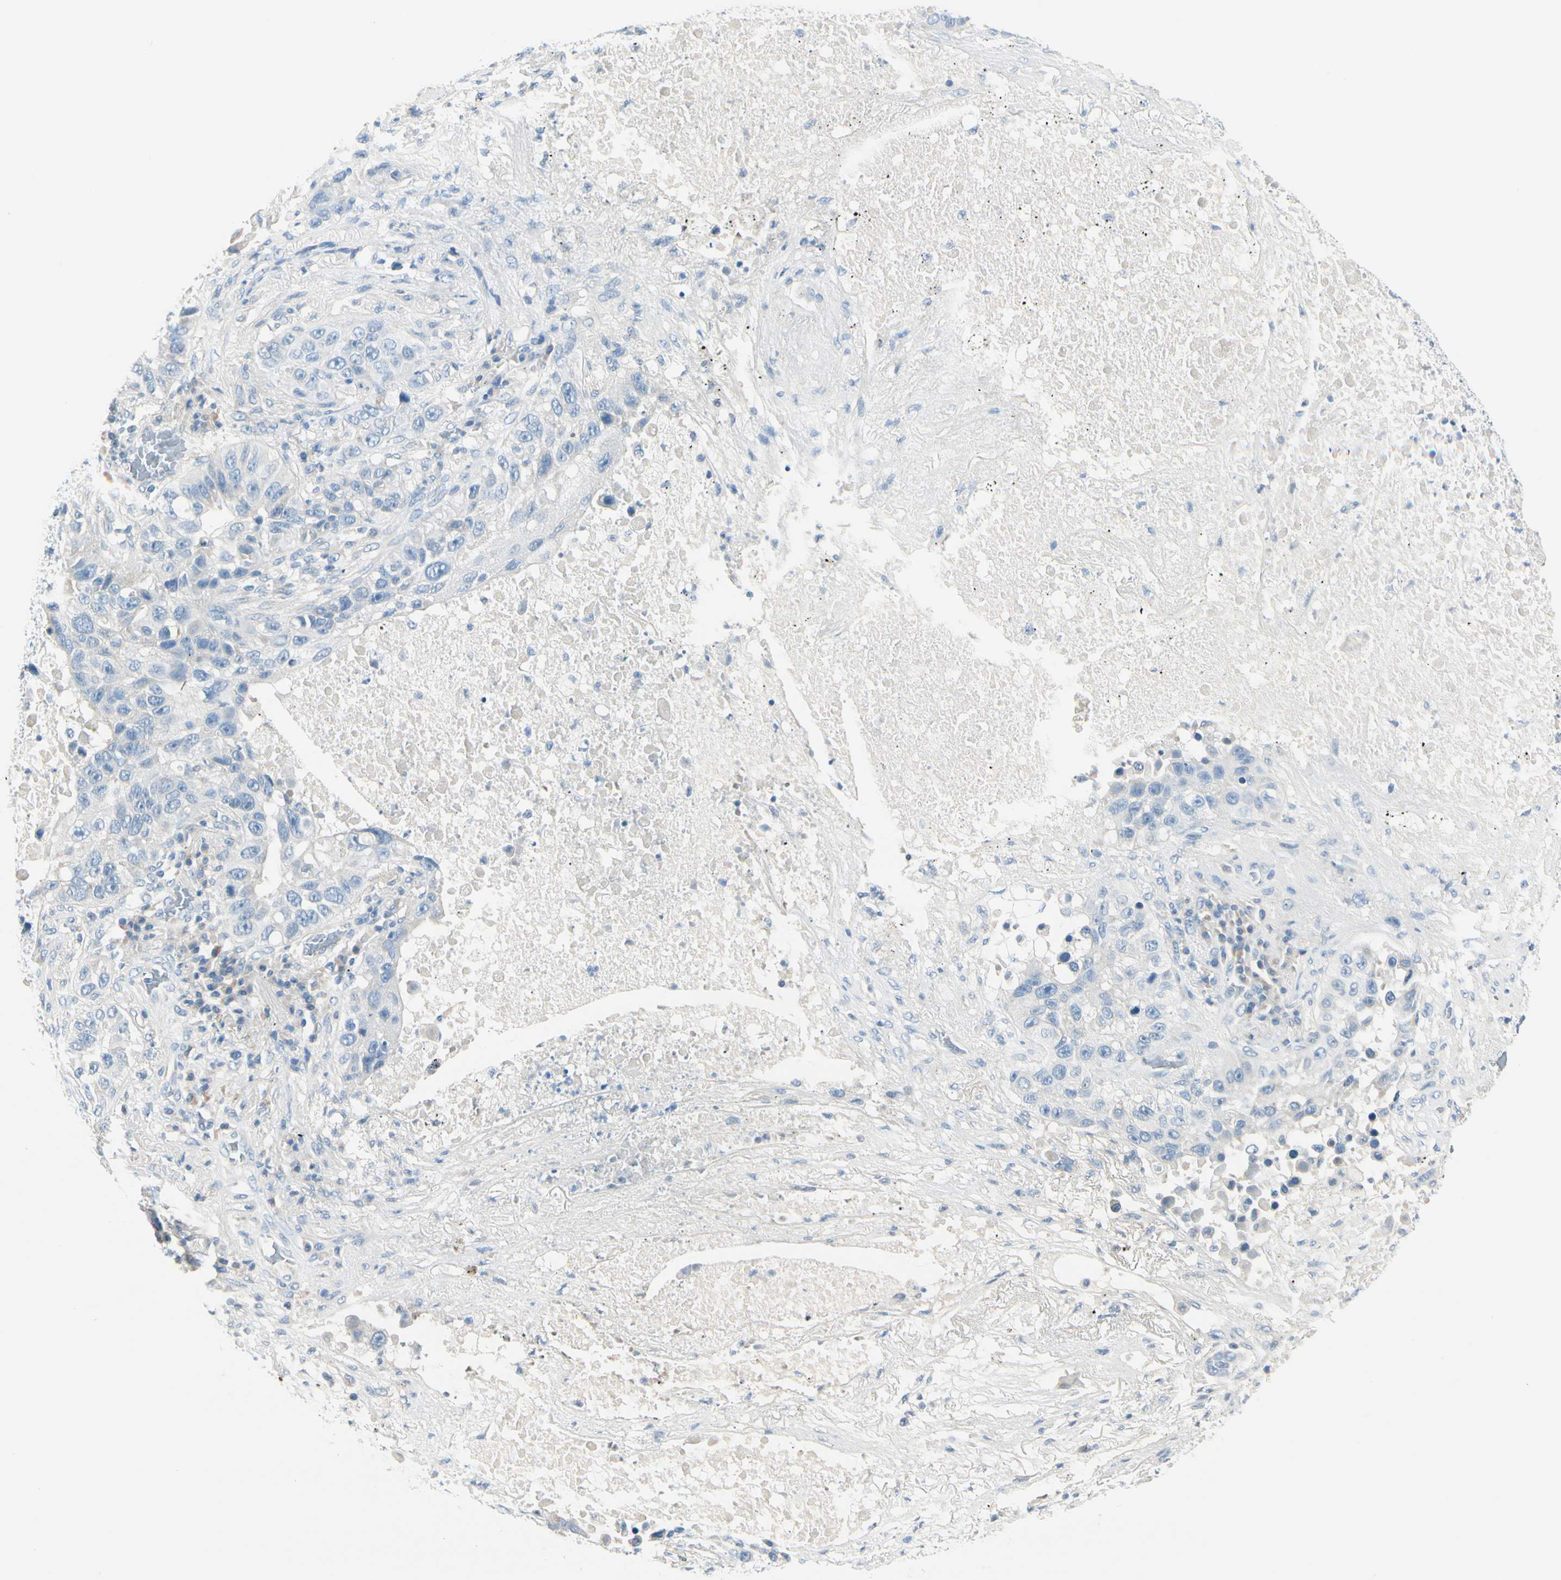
{"staining": {"intensity": "negative", "quantity": "none", "location": "none"}, "tissue": "lung cancer", "cell_type": "Tumor cells", "image_type": "cancer", "snomed": [{"axis": "morphology", "description": "Squamous cell carcinoma, NOS"}, {"axis": "topography", "description": "Lung"}], "caption": "High power microscopy image of an IHC micrograph of lung cancer, revealing no significant expression in tumor cells.", "gene": "PEBP1", "patient": {"sex": "male", "age": 57}}